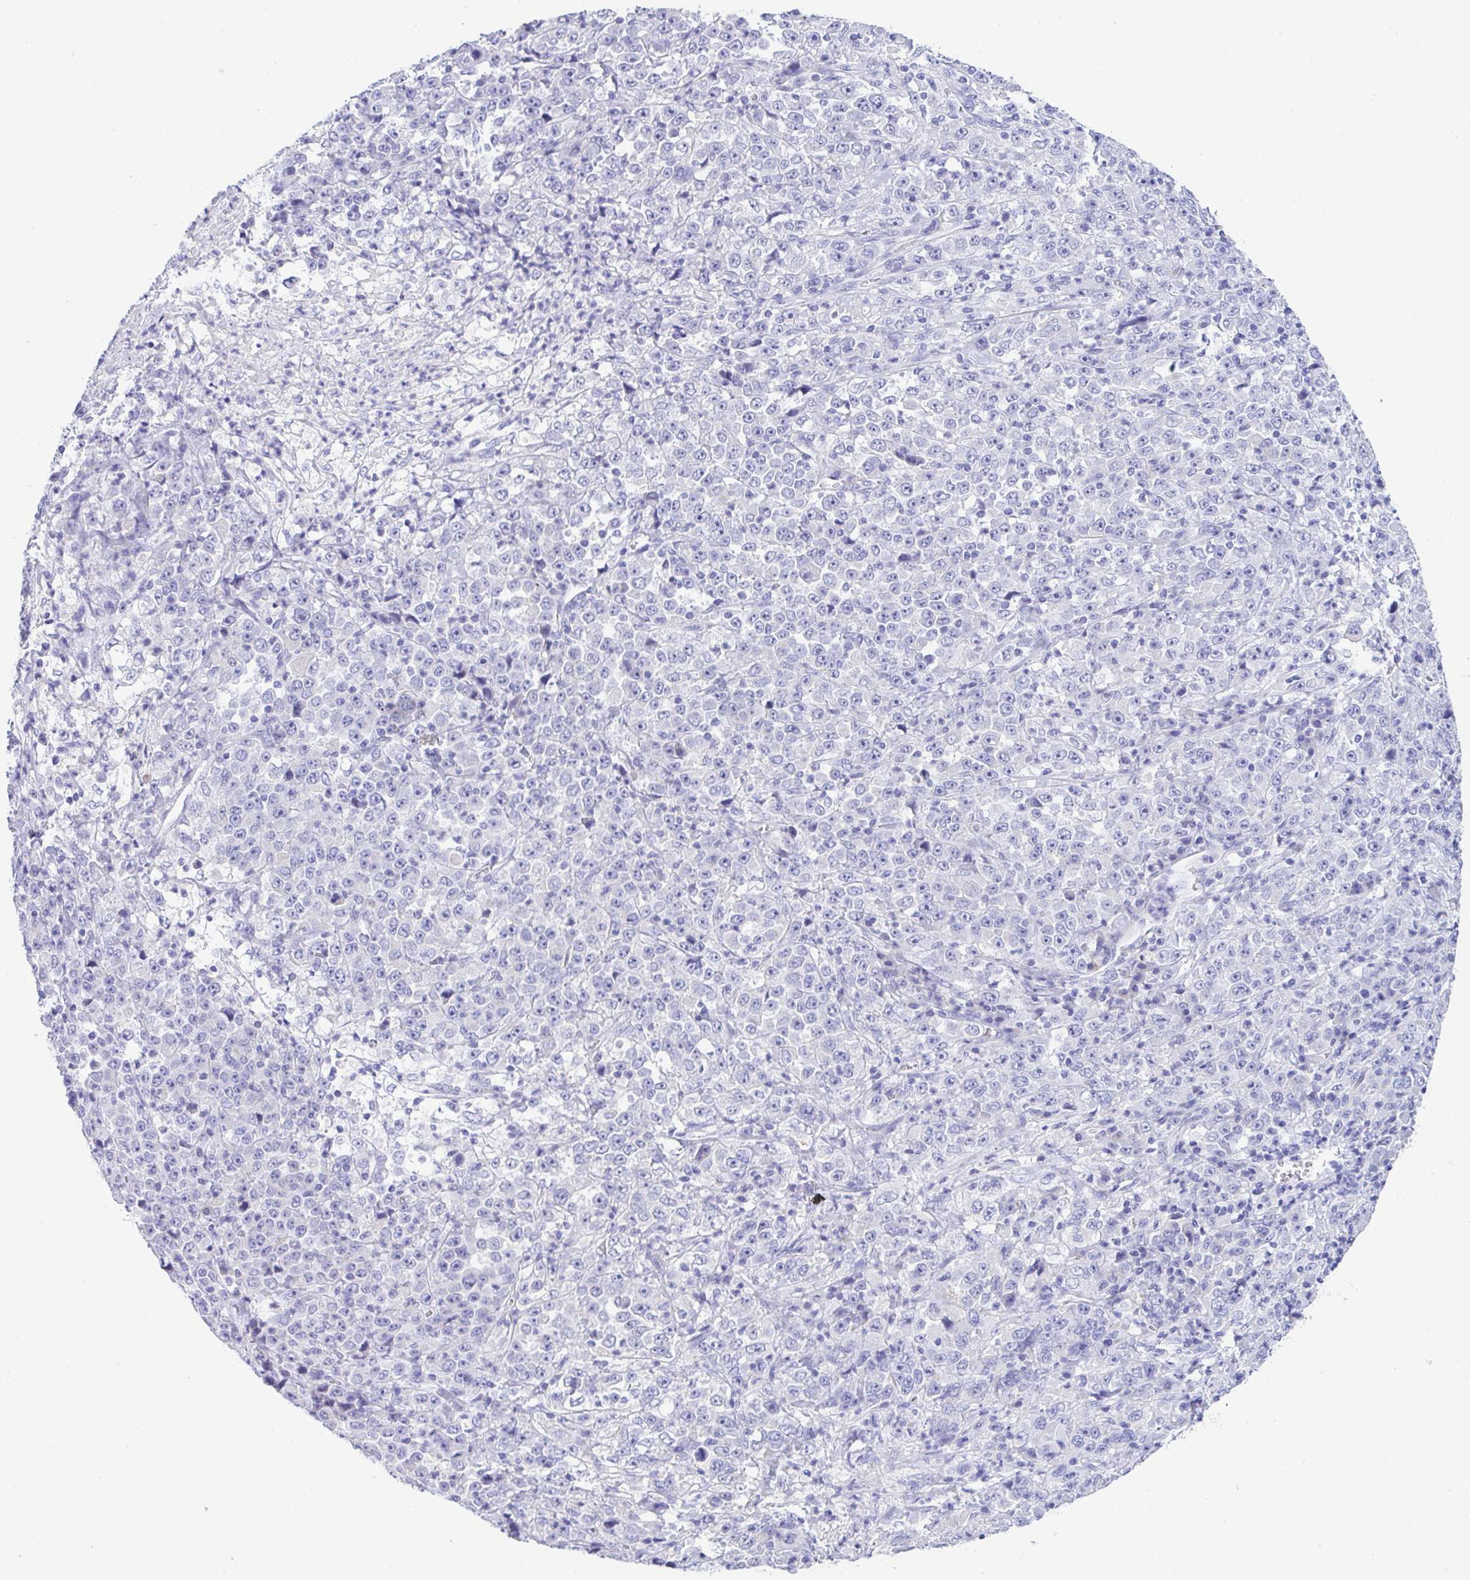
{"staining": {"intensity": "negative", "quantity": "none", "location": "none"}, "tissue": "stomach cancer", "cell_type": "Tumor cells", "image_type": "cancer", "snomed": [{"axis": "morphology", "description": "Normal tissue, NOS"}, {"axis": "morphology", "description": "Adenocarcinoma, NOS"}, {"axis": "topography", "description": "Stomach, upper"}, {"axis": "topography", "description": "Stomach"}], "caption": "Immunohistochemistry (IHC) micrograph of neoplastic tissue: human stomach adenocarcinoma stained with DAB (3,3'-diaminobenzidine) demonstrates no significant protein expression in tumor cells.", "gene": "TMEM106B", "patient": {"sex": "male", "age": 59}}